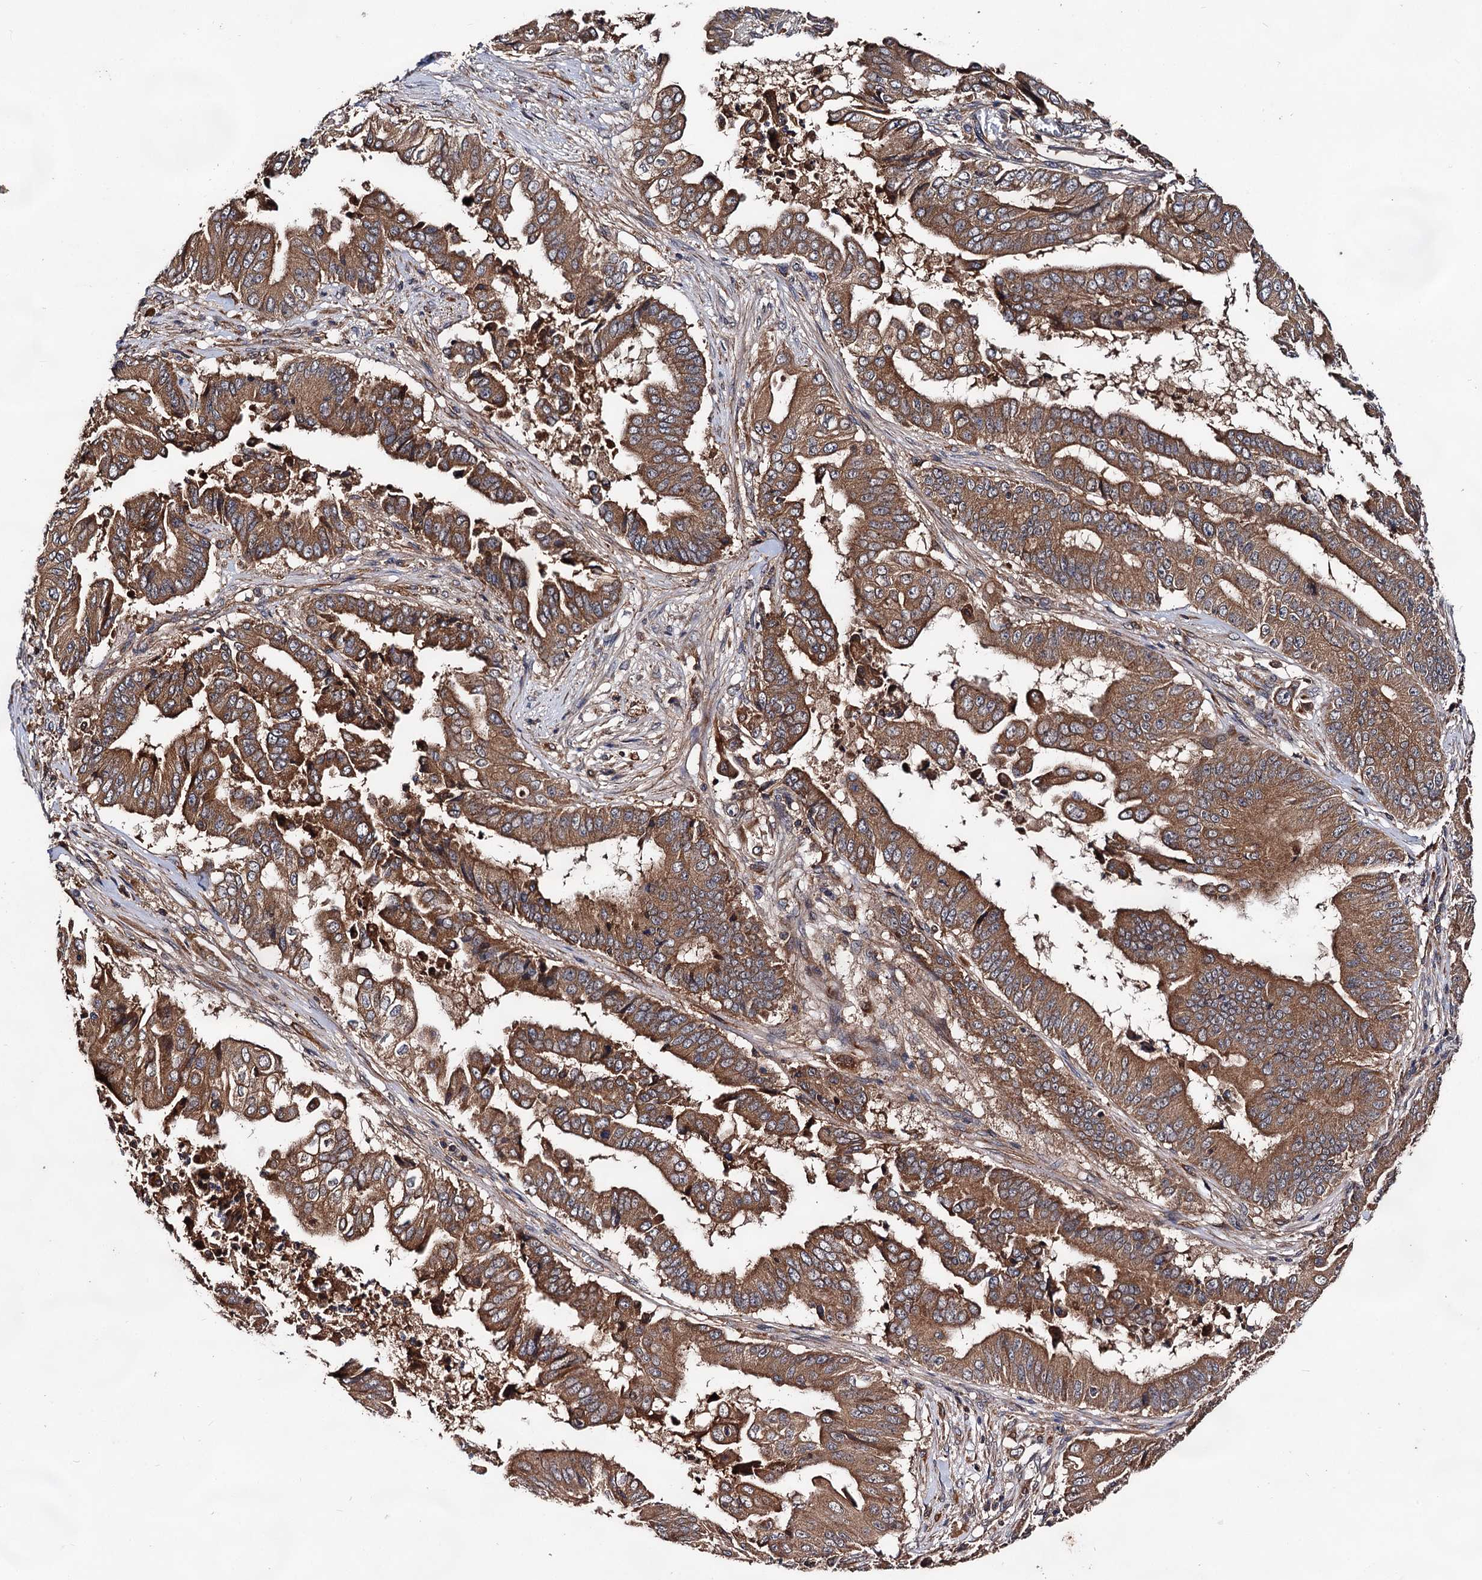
{"staining": {"intensity": "moderate", "quantity": ">75%", "location": "cytoplasmic/membranous"}, "tissue": "pancreatic cancer", "cell_type": "Tumor cells", "image_type": "cancer", "snomed": [{"axis": "morphology", "description": "Adenocarcinoma, NOS"}, {"axis": "topography", "description": "Pancreas"}], "caption": "Pancreatic cancer (adenocarcinoma) tissue shows moderate cytoplasmic/membranous staining in approximately >75% of tumor cells (DAB (3,3'-diaminobenzidine) IHC, brown staining for protein, blue staining for nuclei).", "gene": "TEX9", "patient": {"sex": "female", "age": 77}}